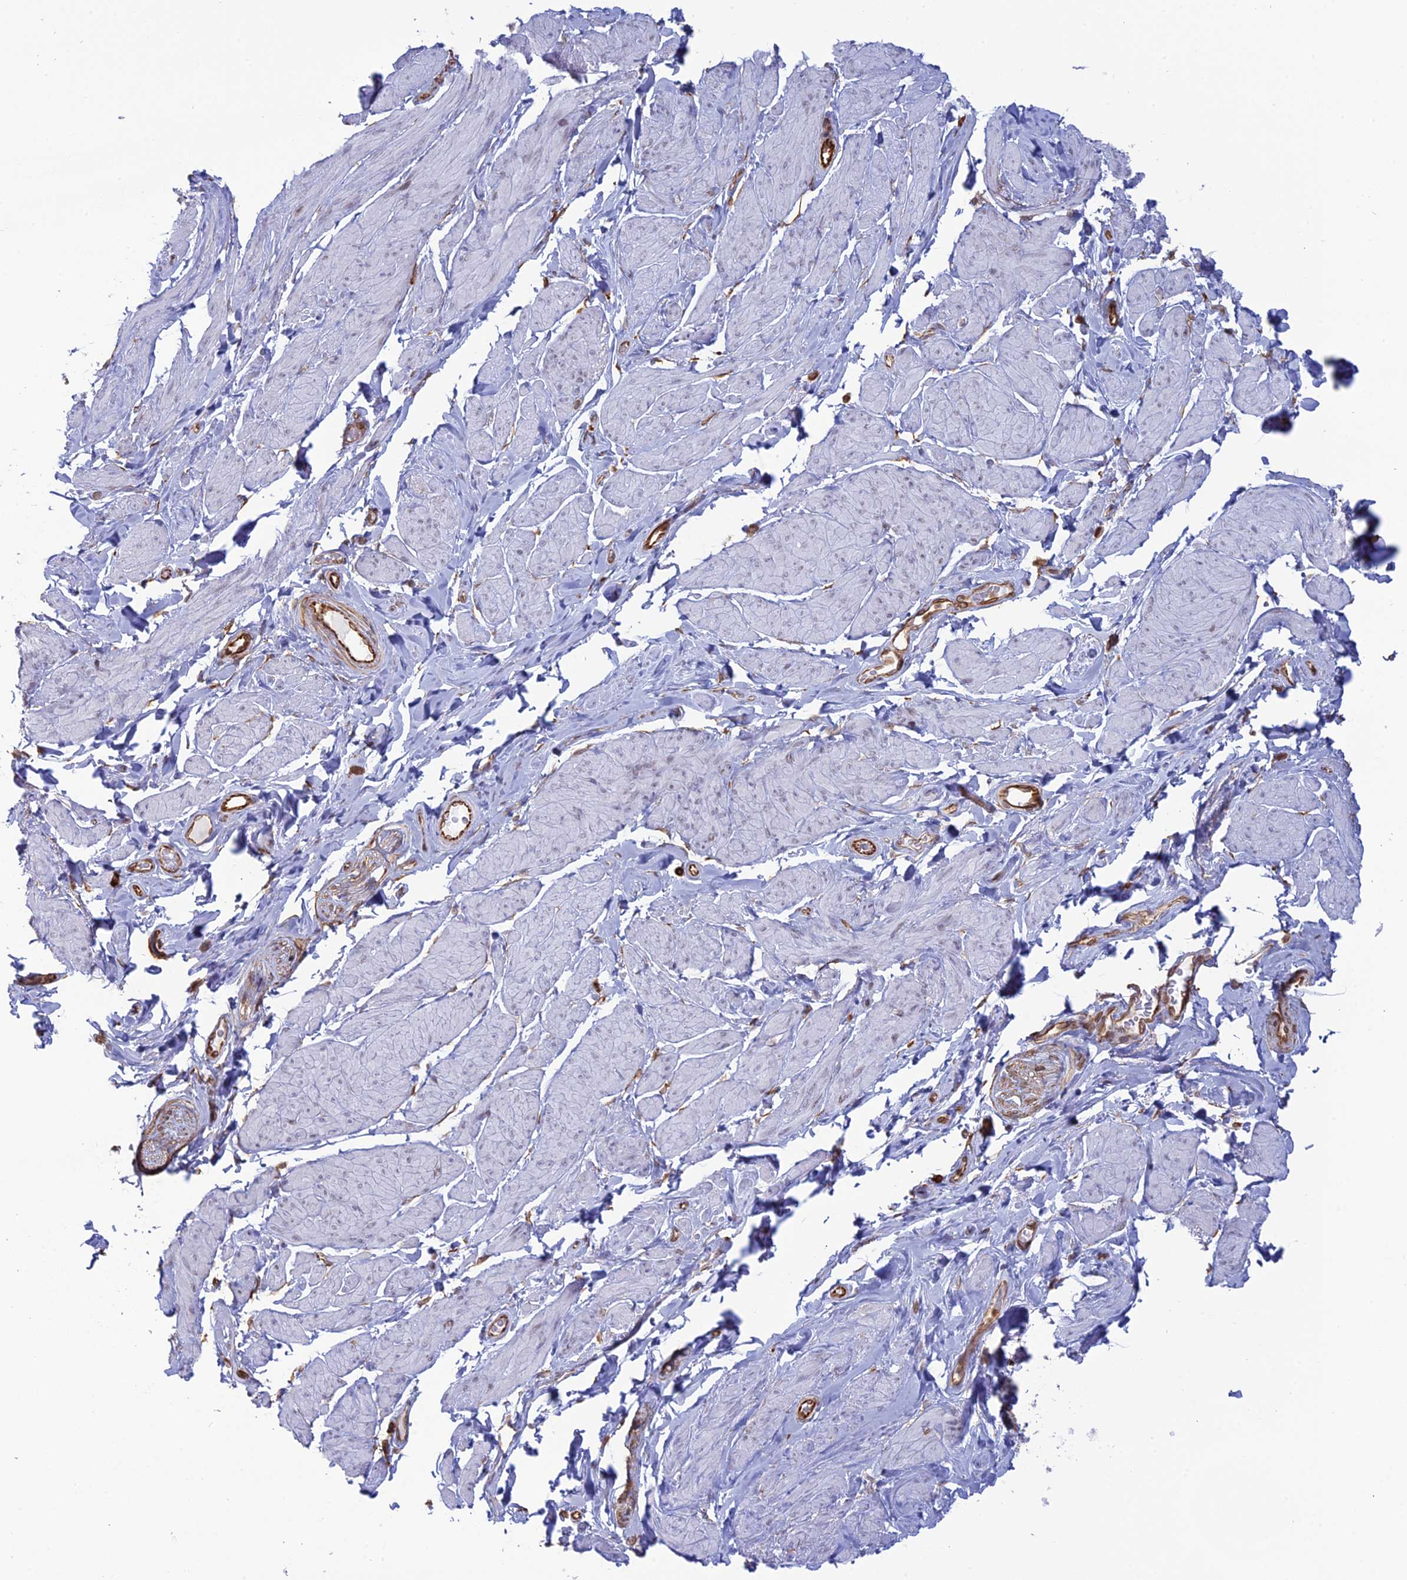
{"staining": {"intensity": "weak", "quantity": "<25%", "location": "nuclear"}, "tissue": "smooth muscle", "cell_type": "Smooth muscle cells", "image_type": "normal", "snomed": [{"axis": "morphology", "description": "Normal tissue, NOS"}, {"axis": "topography", "description": "Smooth muscle"}, {"axis": "topography", "description": "Peripheral nerve tissue"}], "caption": "Smooth muscle cells are negative for protein expression in unremarkable human smooth muscle. (IHC, brightfield microscopy, high magnification).", "gene": "APOBR", "patient": {"sex": "male", "age": 69}}